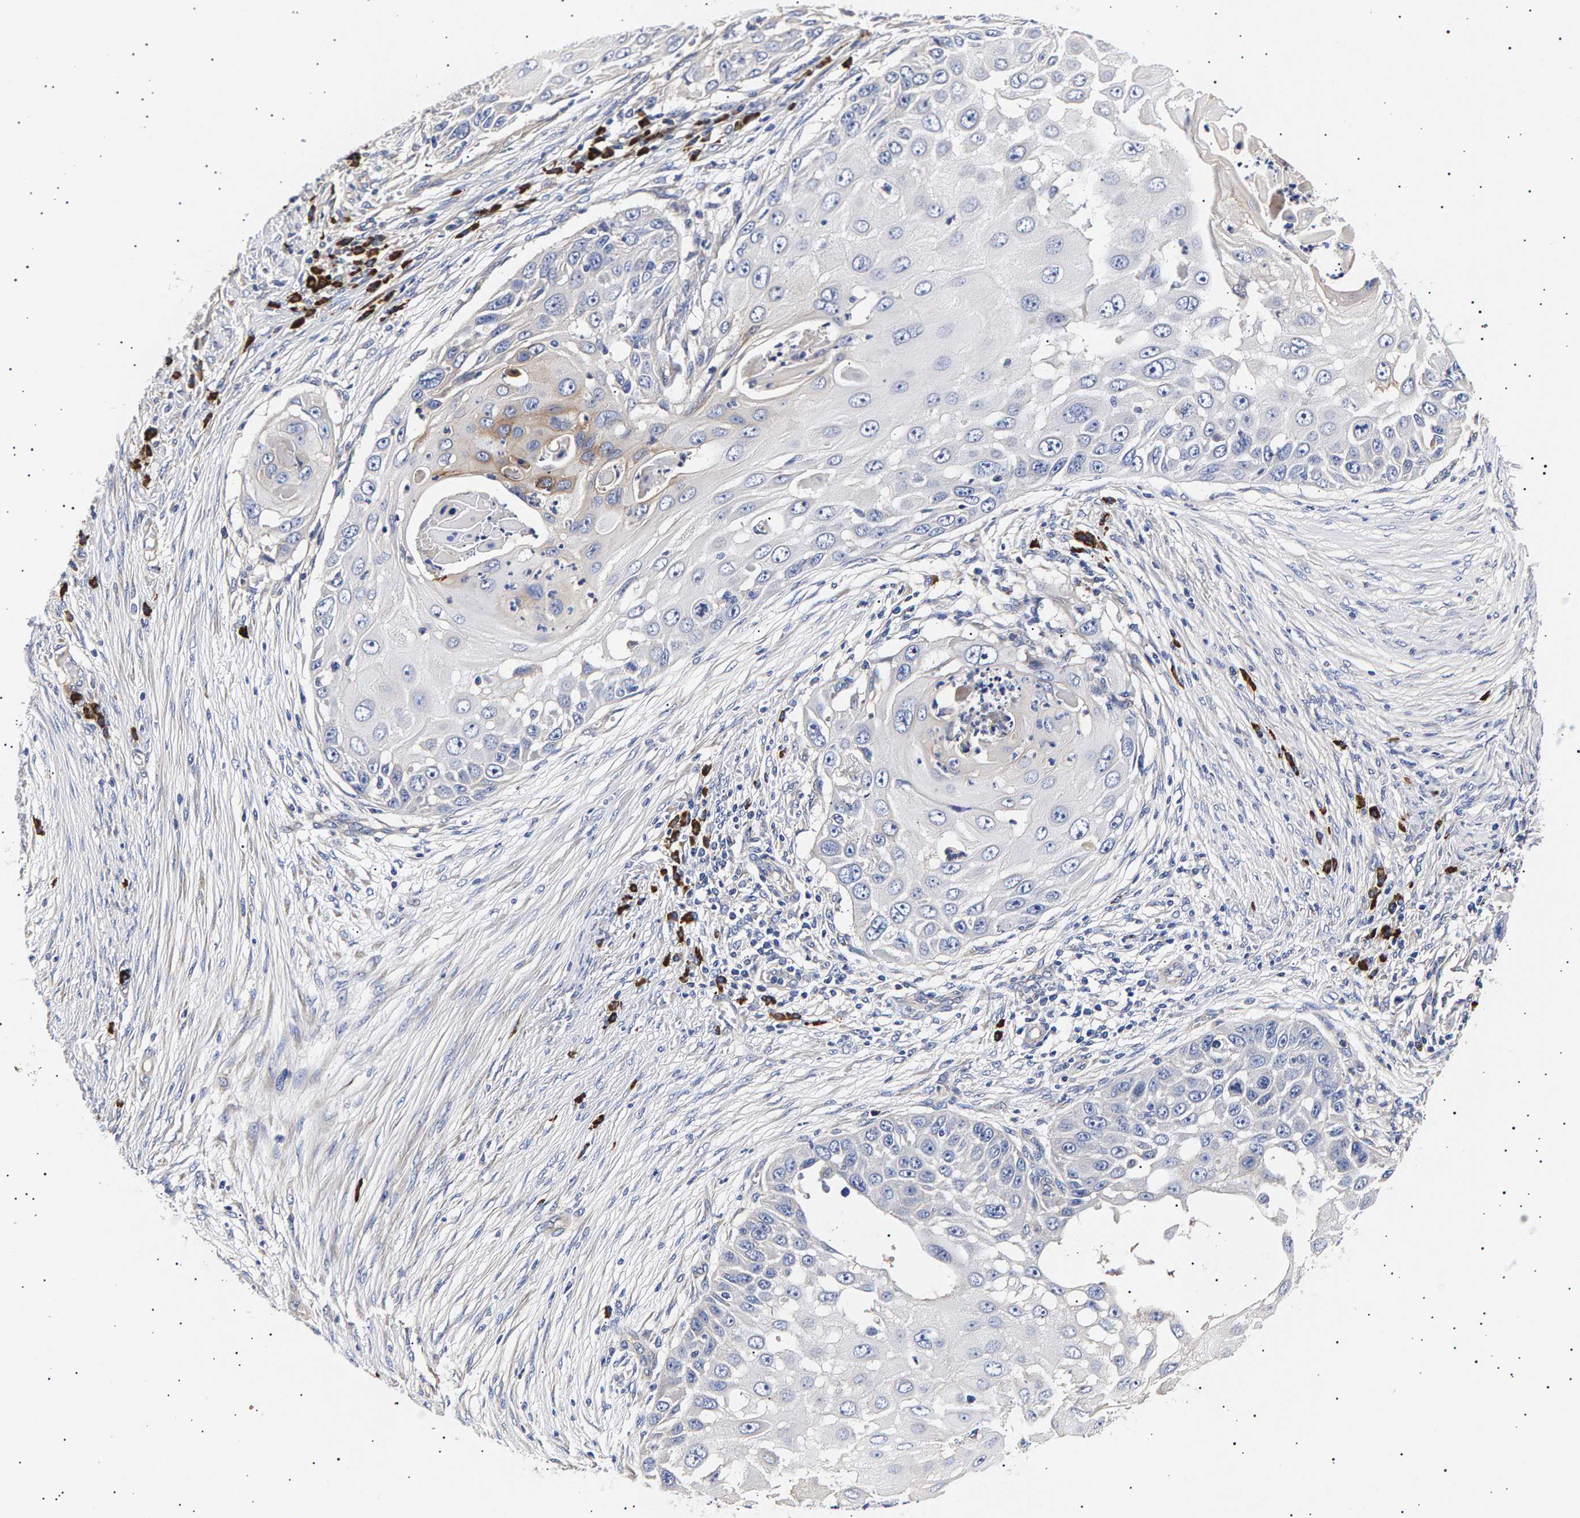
{"staining": {"intensity": "negative", "quantity": "none", "location": "none"}, "tissue": "skin cancer", "cell_type": "Tumor cells", "image_type": "cancer", "snomed": [{"axis": "morphology", "description": "Squamous cell carcinoma, NOS"}, {"axis": "topography", "description": "Skin"}], "caption": "Immunohistochemistry image of neoplastic tissue: skin cancer (squamous cell carcinoma) stained with DAB (3,3'-diaminobenzidine) demonstrates no significant protein positivity in tumor cells.", "gene": "ANKRD40", "patient": {"sex": "female", "age": 44}}